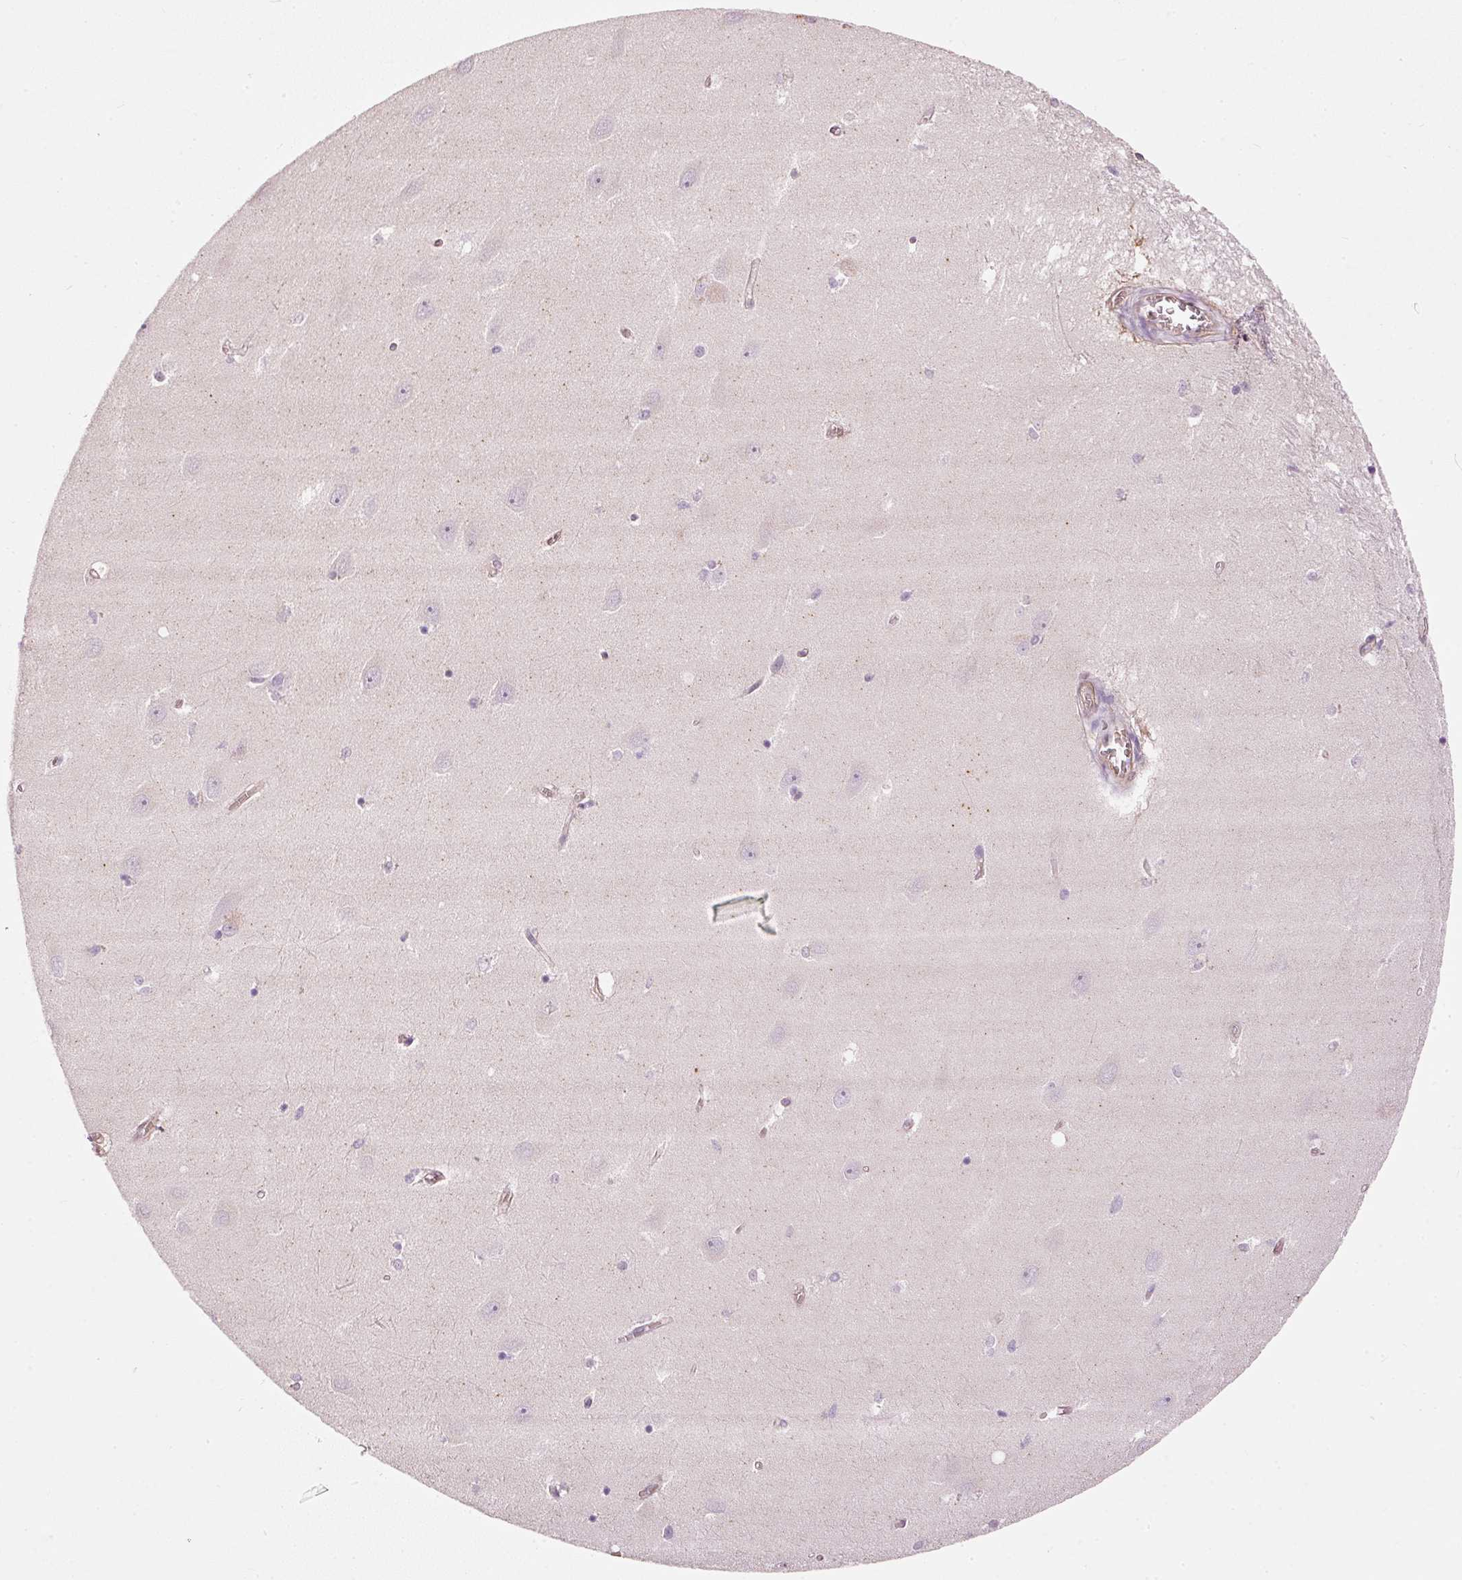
{"staining": {"intensity": "negative", "quantity": "none", "location": "none"}, "tissue": "hippocampus", "cell_type": "Glial cells", "image_type": "normal", "snomed": [{"axis": "morphology", "description": "Normal tissue, NOS"}, {"axis": "topography", "description": "Hippocampus"}], "caption": "Immunohistochemical staining of benign human hippocampus demonstrates no significant positivity in glial cells.", "gene": "OSR2", "patient": {"sex": "female", "age": 64}}